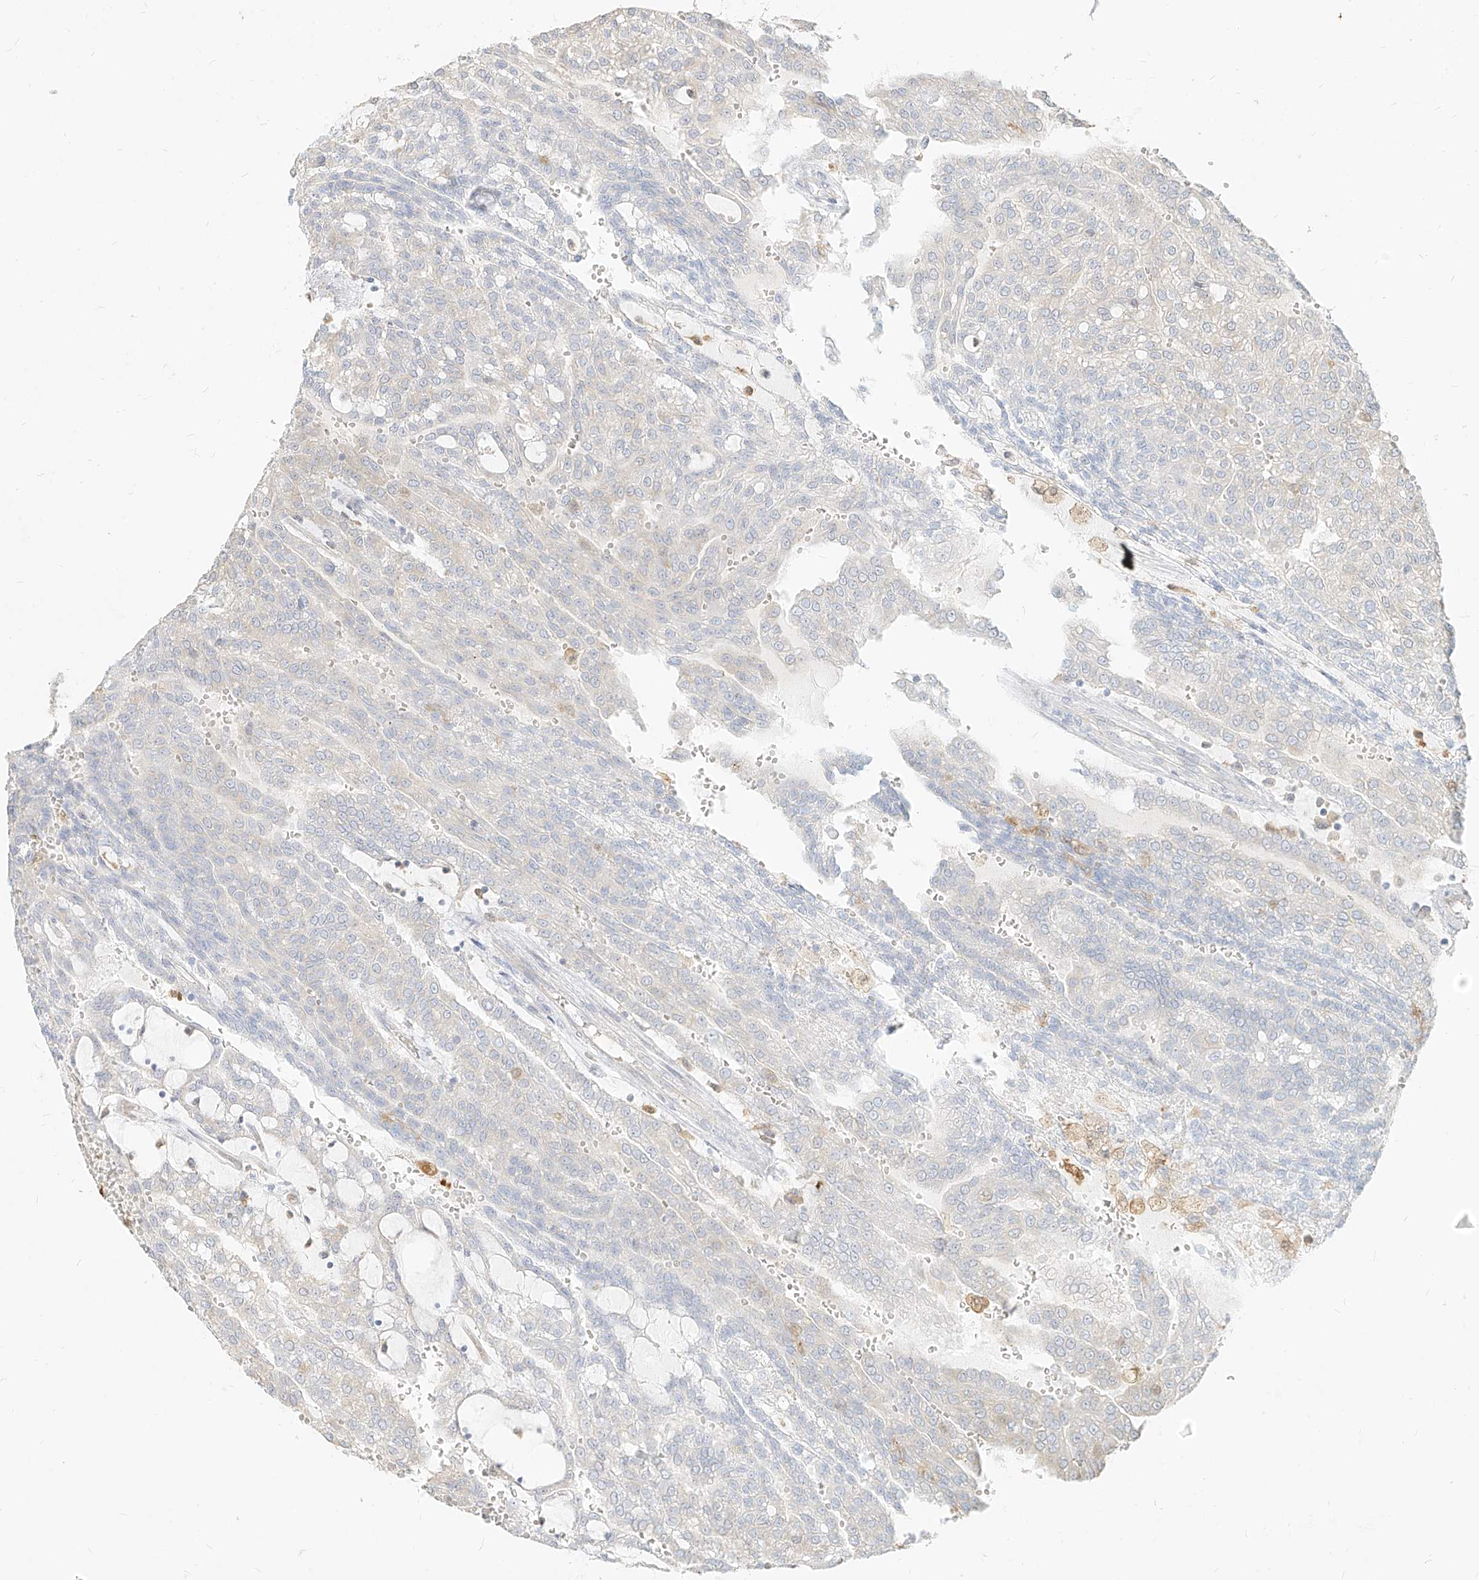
{"staining": {"intensity": "negative", "quantity": "none", "location": "none"}, "tissue": "renal cancer", "cell_type": "Tumor cells", "image_type": "cancer", "snomed": [{"axis": "morphology", "description": "Adenocarcinoma, NOS"}, {"axis": "topography", "description": "Kidney"}], "caption": "Immunohistochemistry histopathology image of neoplastic tissue: renal cancer stained with DAB exhibits no significant protein positivity in tumor cells.", "gene": "PGD", "patient": {"sex": "male", "age": 63}}